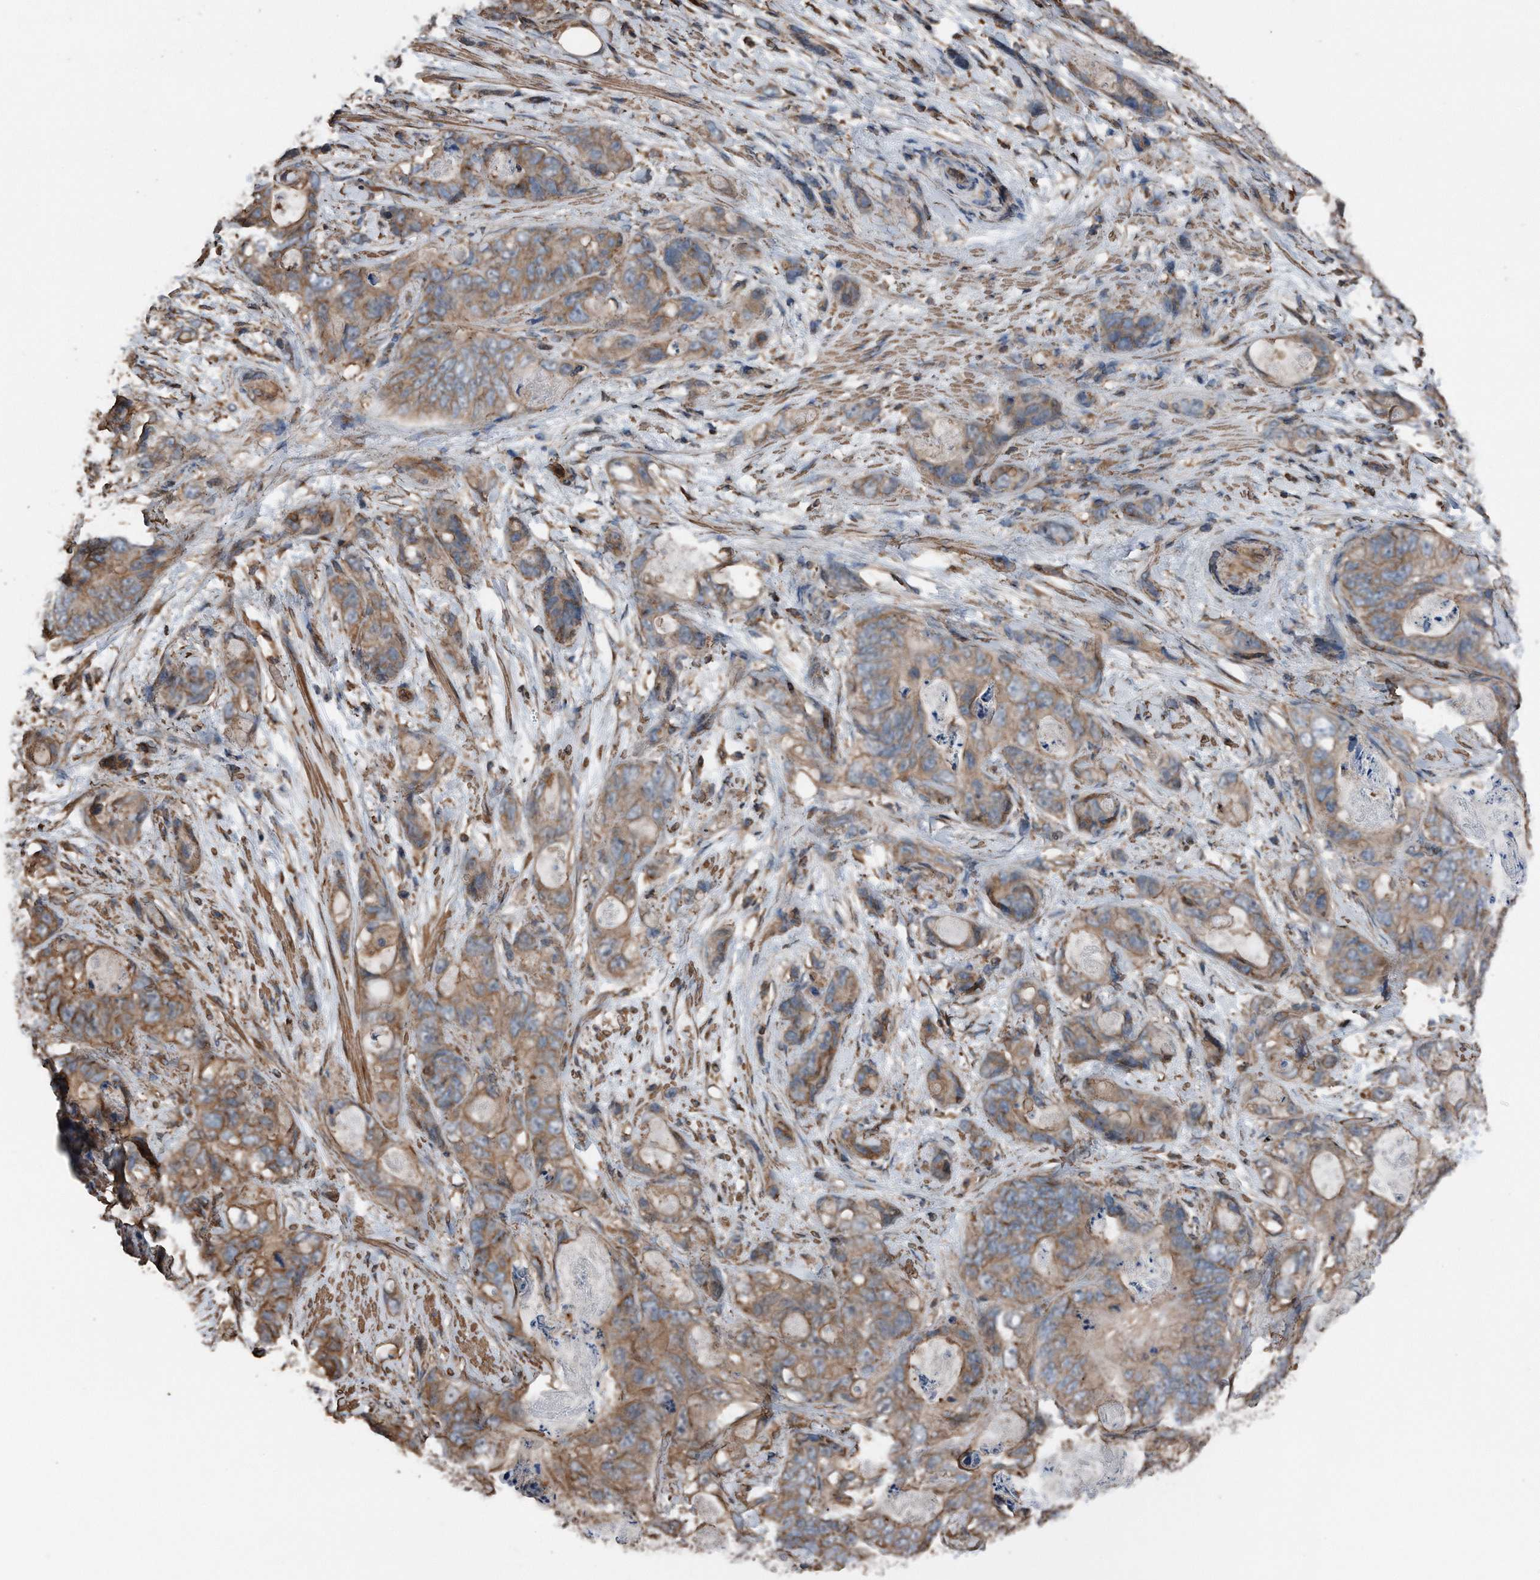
{"staining": {"intensity": "moderate", "quantity": ">75%", "location": "cytoplasmic/membranous"}, "tissue": "stomach cancer", "cell_type": "Tumor cells", "image_type": "cancer", "snomed": [{"axis": "morphology", "description": "Normal tissue, NOS"}, {"axis": "morphology", "description": "Adenocarcinoma, NOS"}, {"axis": "topography", "description": "Stomach"}], "caption": "High-power microscopy captured an IHC image of stomach cancer, revealing moderate cytoplasmic/membranous positivity in about >75% of tumor cells.", "gene": "RSPO3", "patient": {"sex": "female", "age": 89}}